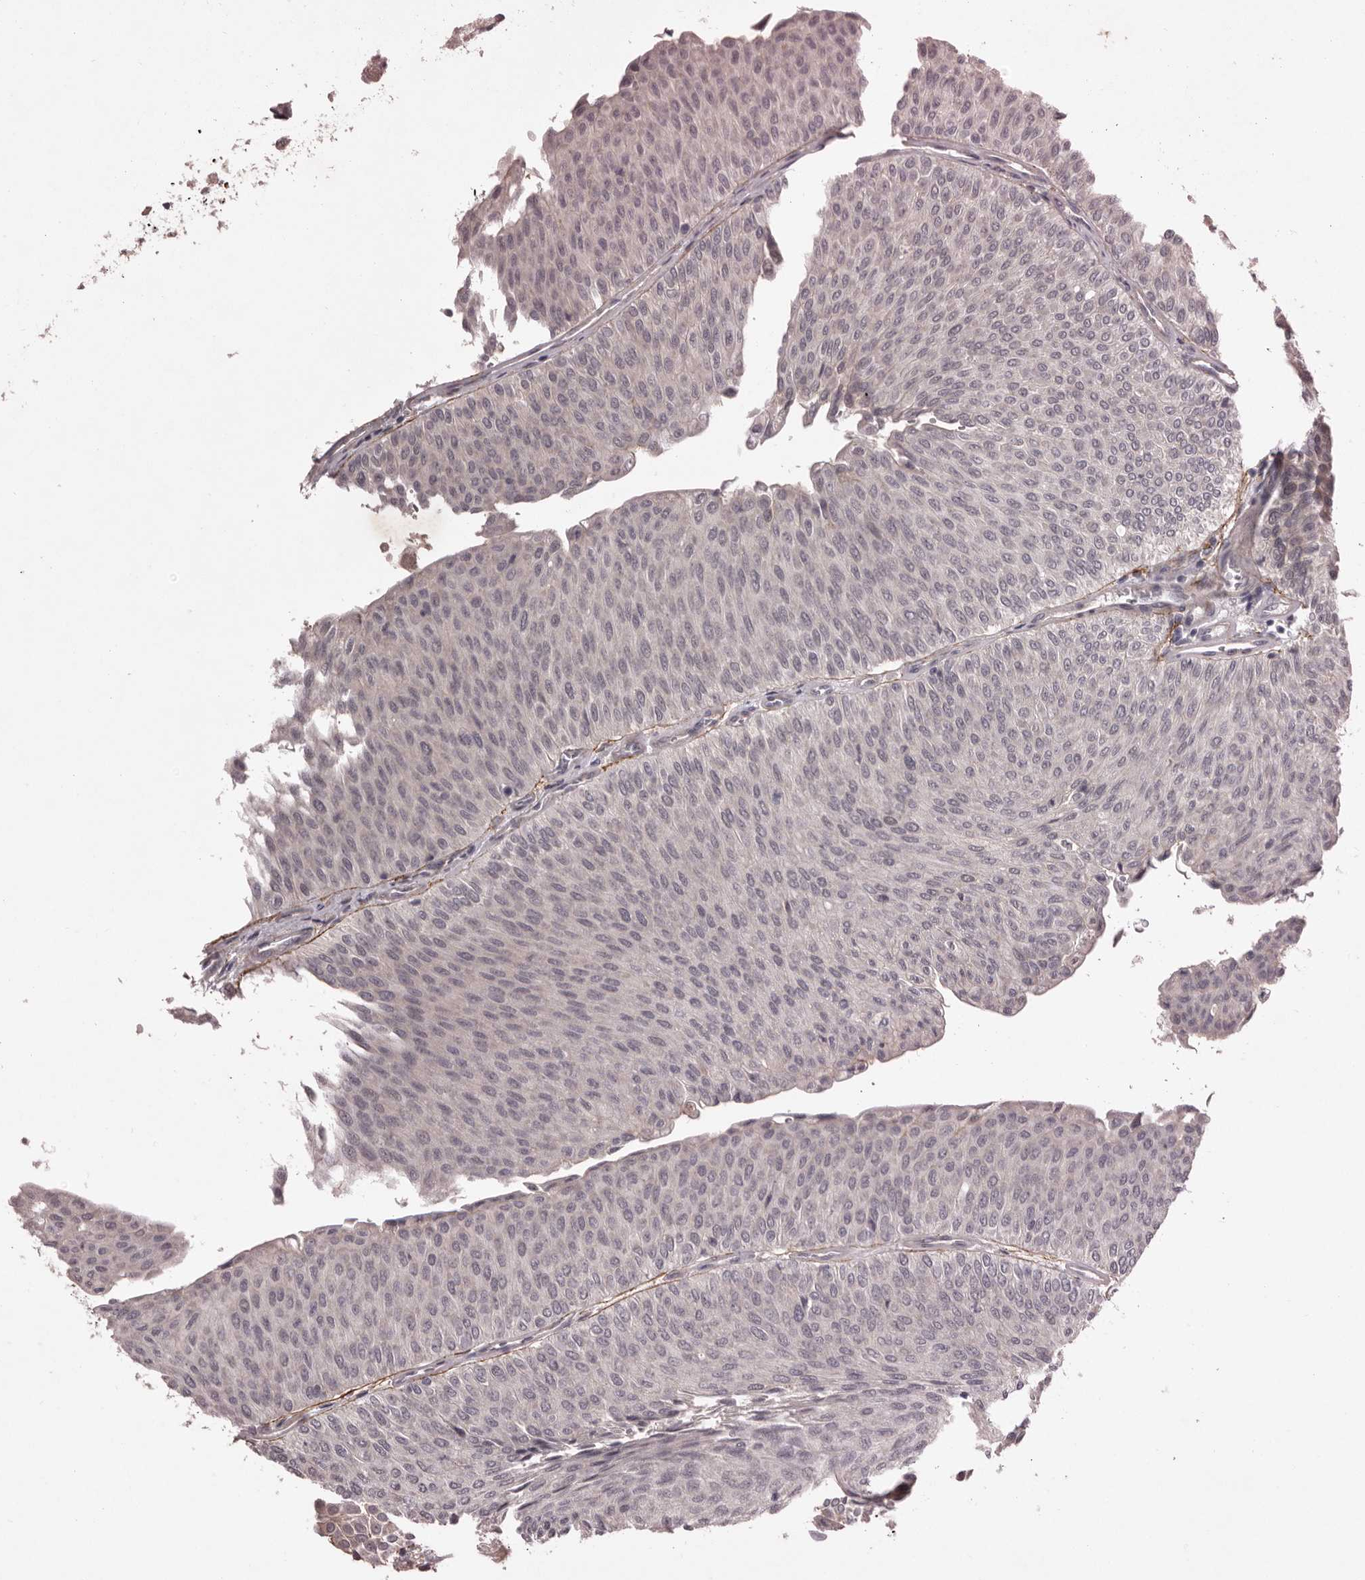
{"staining": {"intensity": "negative", "quantity": "none", "location": "none"}, "tissue": "urothelial cancer", "cell_type": "Tumor cells", "image_type": "cancer", "snomed": [{"axis": "morphology", "description": "Urothelial carcinoma, Low grade"}, {"axis": "topography", "description": "Urinary bladder"}], "caption": "A photomicrograph of urothelial carcinoma (low-grade) stained for a protein displays no brown staining in tumor cells. The staining is performed using DAB (3,3'-diaminobenzidine) brown chromogen with nuclei counter-stained in using hematoxylin.", "gene": "HBS1L", "patient": {"sex": "male", "age": 78}}